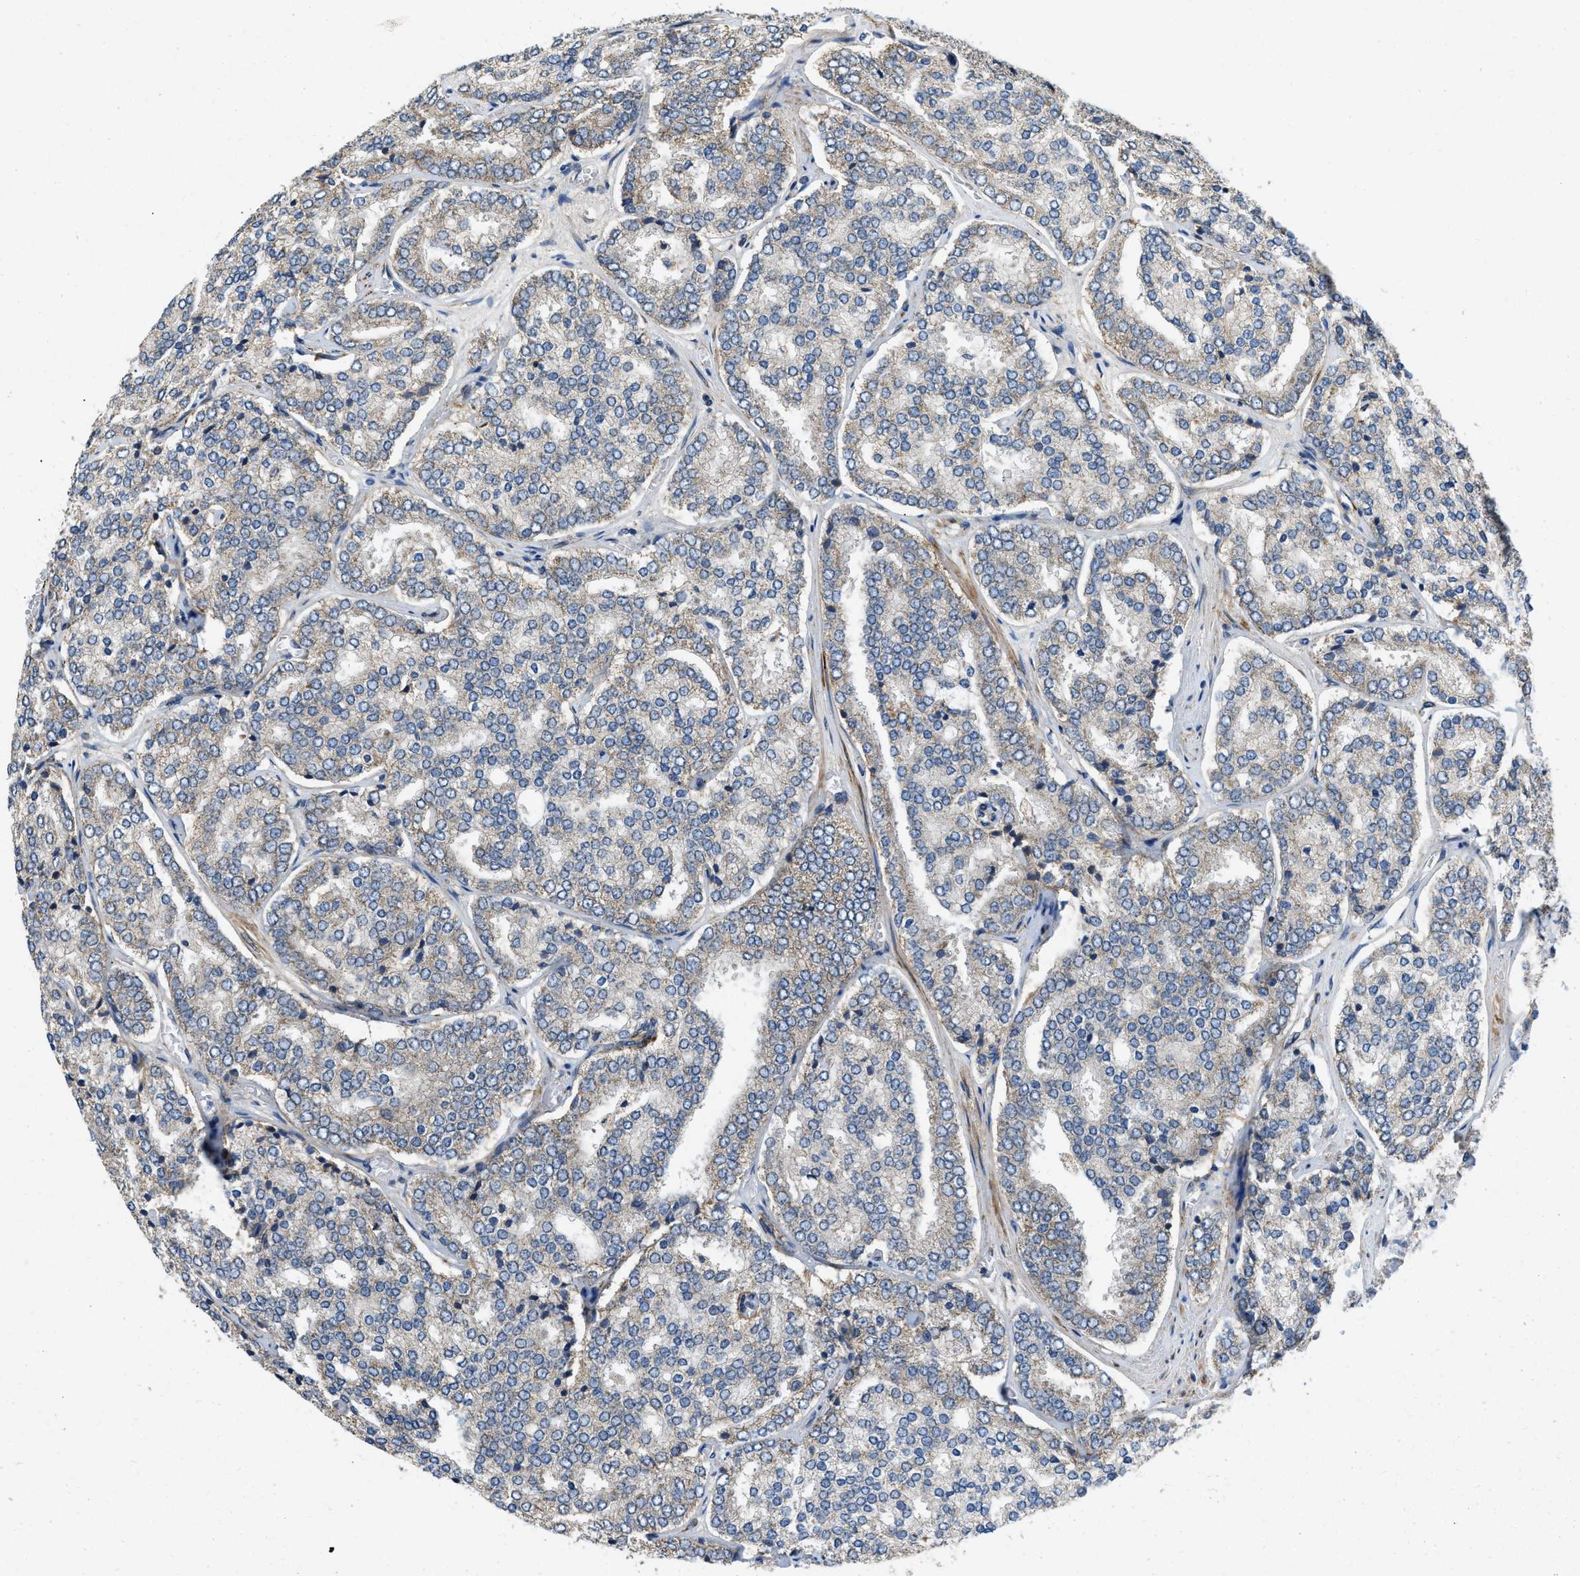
{"staining": {"intensity": "weak", "quantity": "<25%", "location": "cytoplasmic/membranous"}, "tissue": "prostate cancer", "cell_type": "Tumor cells", "image_type": "cancer", "snomed": [{"axis": "morphology", "description": "Adenocarcinoma, High grade"}, {"axis": "topography", "description": "Prostate"}], "caption": "Immunohistochemical staining of human prostate adenocarcinoma (high-grade) displays no significant positivity in tumor cells.", "gene": "ZNF599", "patient": {"sex": "male", "age": 65}}